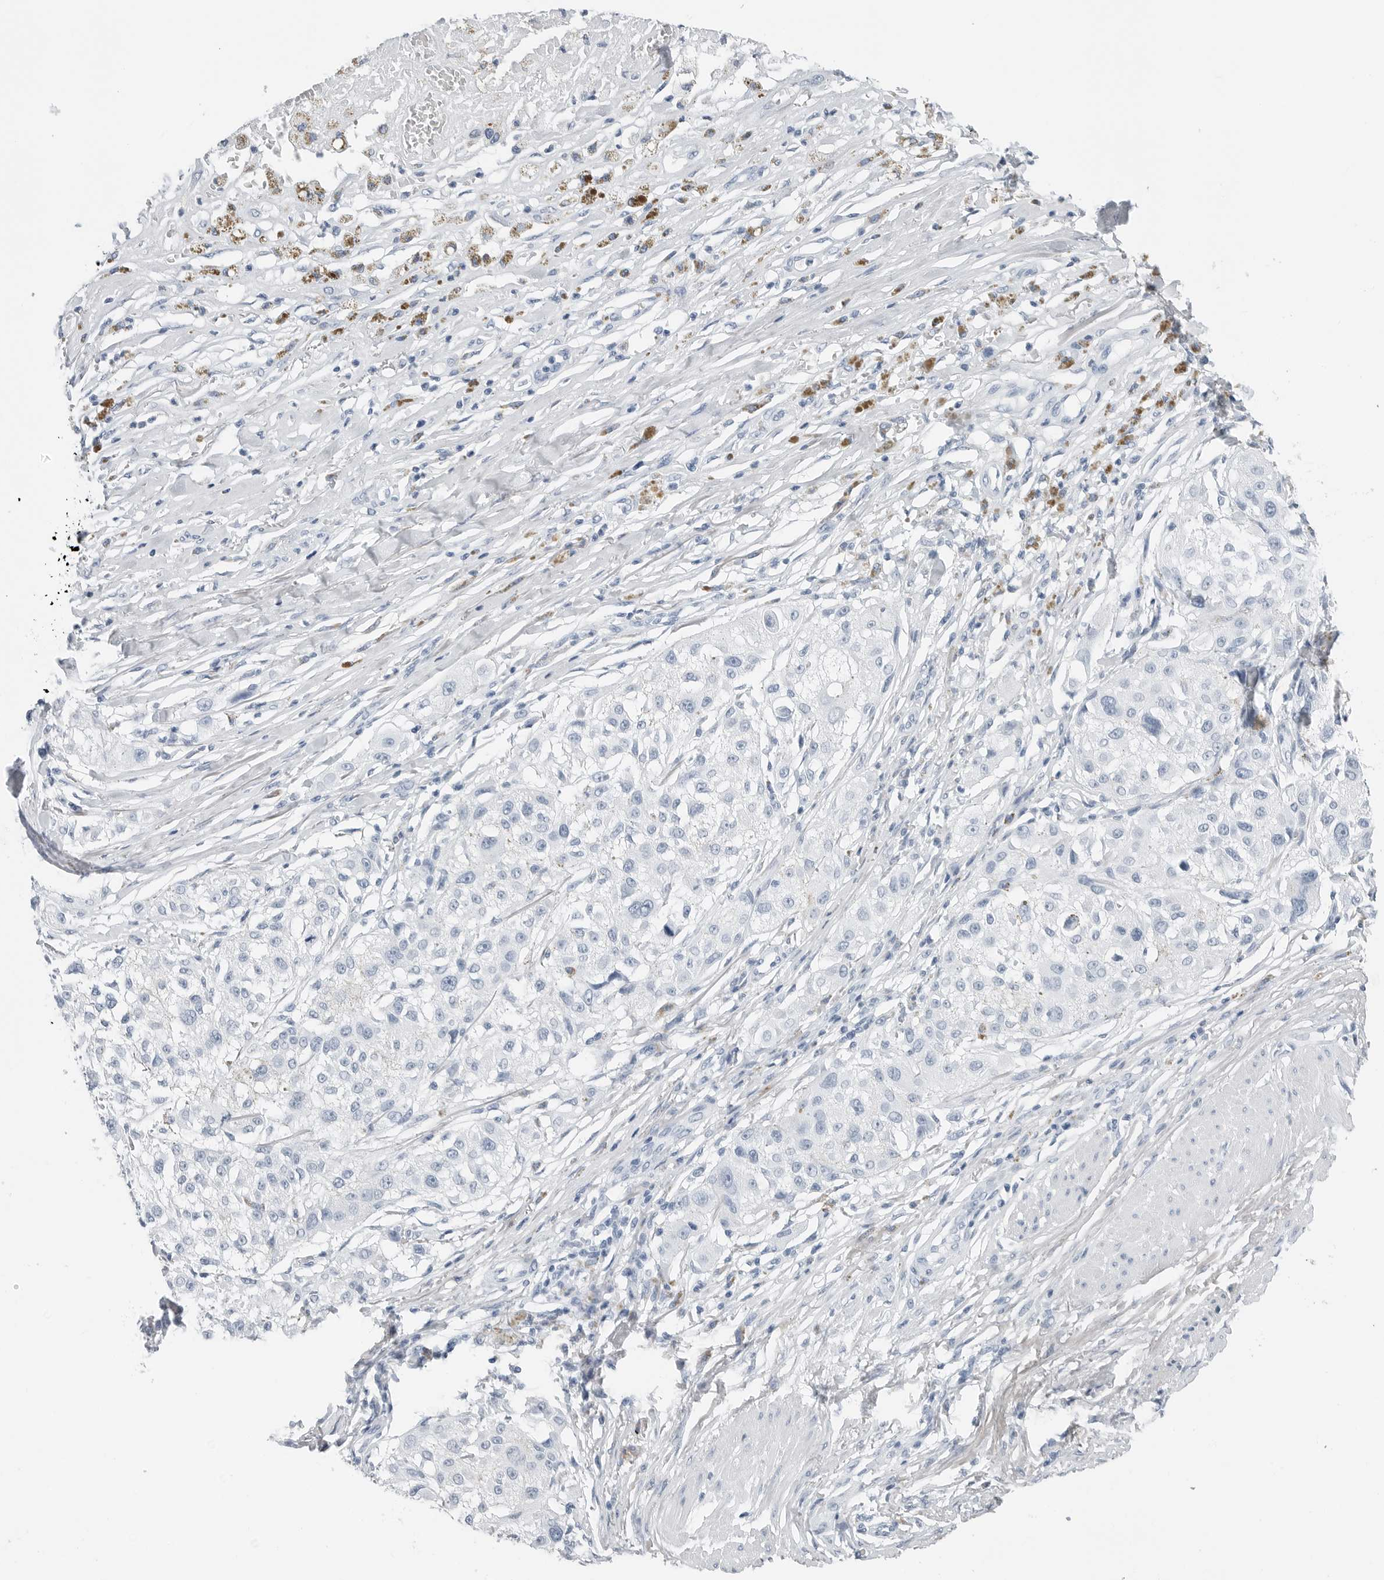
{"staining": {"intensity": "negative", "quantity": "none", "location": "none"}, "tissue": "melanoma", "cell_type": "Tumor cells", "image_type": "cancer", "snomed": [{"axis": "morphology", "description": "Necrosis, NOS"}, {"axis": "morphology", "description": "Malignant melanoma, NOS"}, {"axis": "topography", "description": "Skin"}], "caption": "Immunohistochemical staining of human malignant melanoma reveals no significant expression in tumor cells.", "gene": "SLPI", "patient": {"sex": "female", "age": 87}}